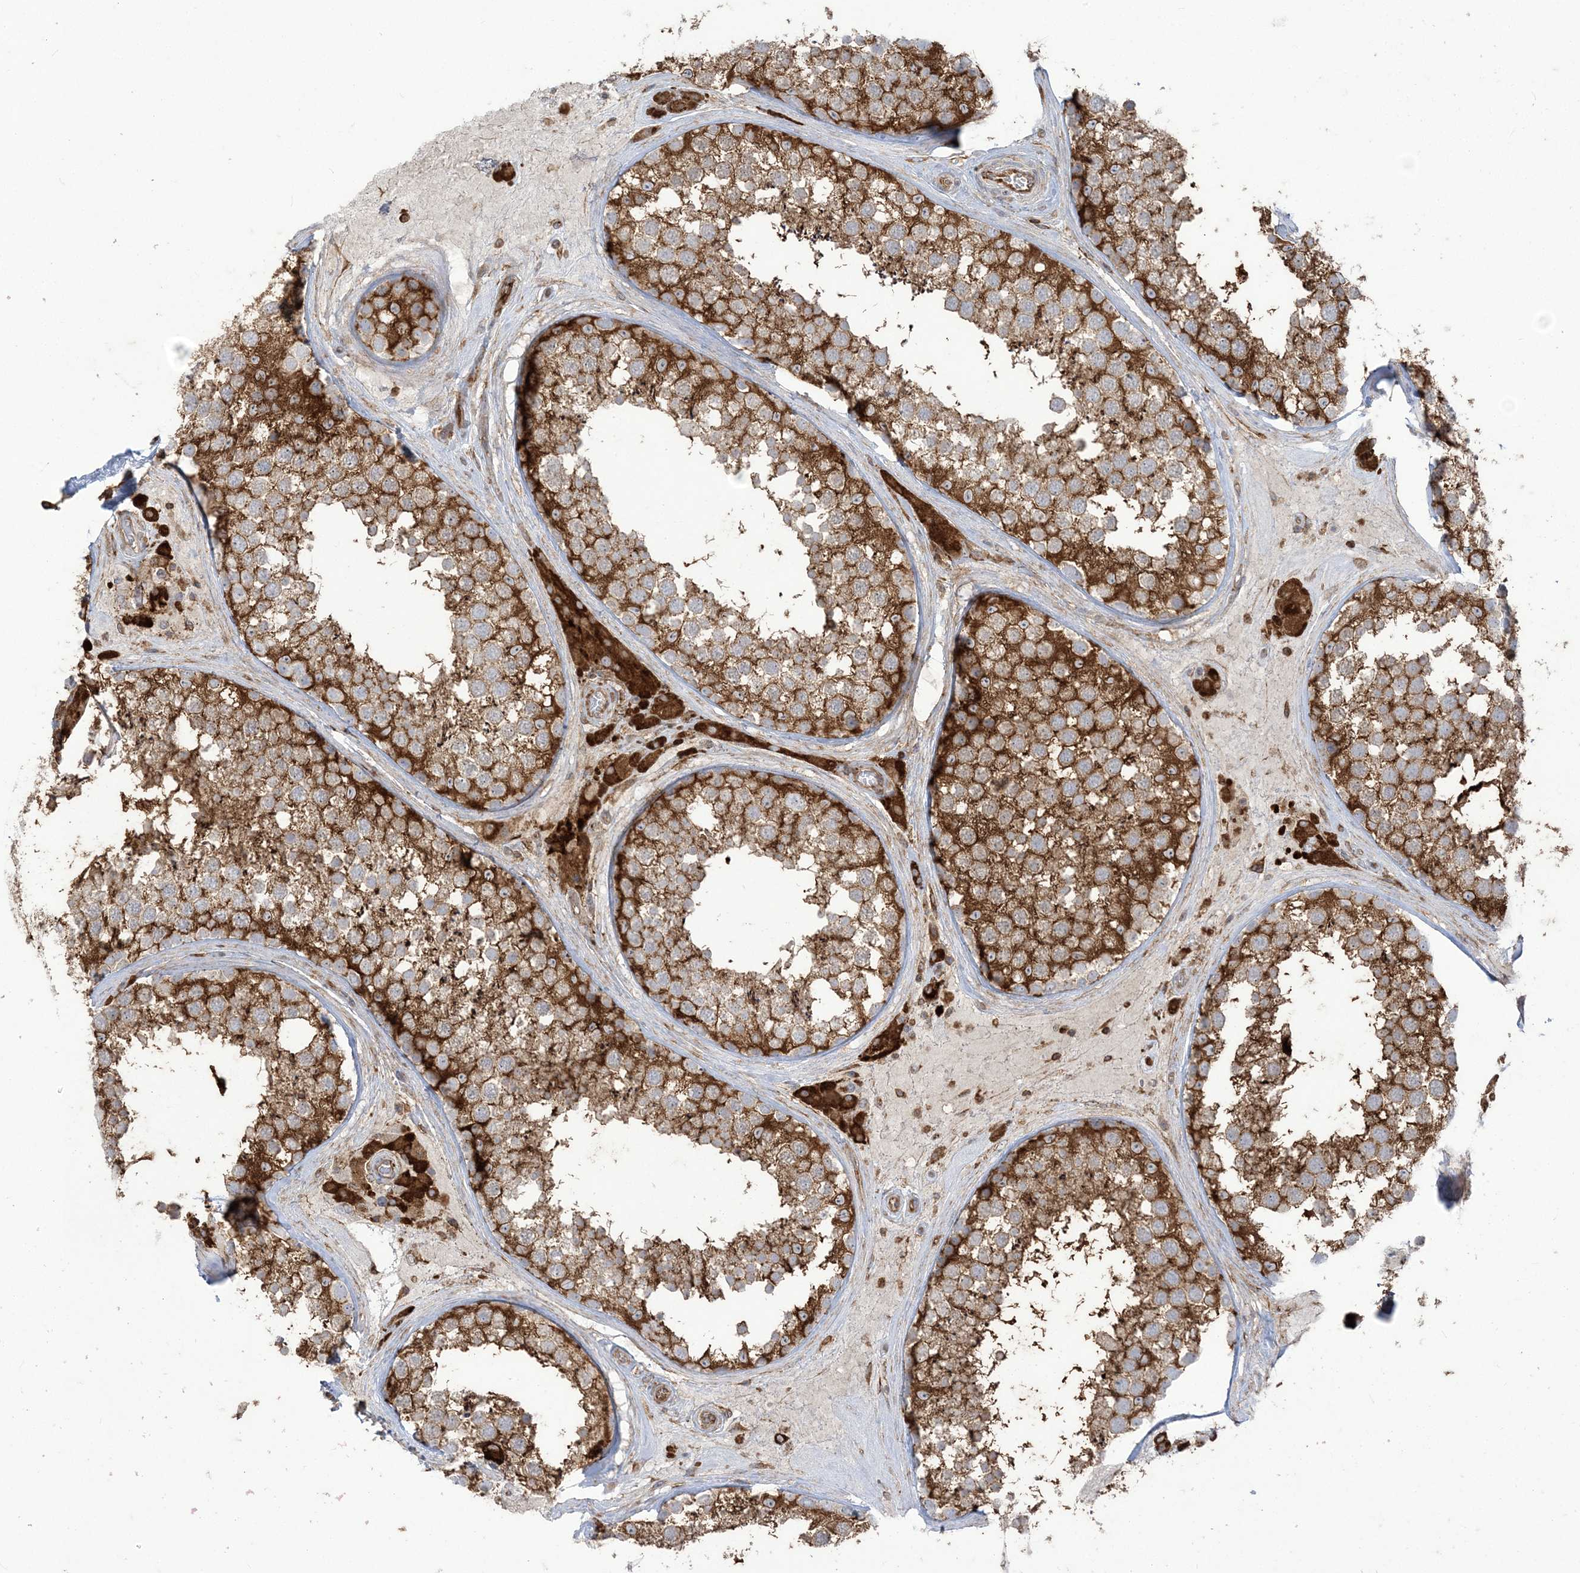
{"staining": {"intensity": "strong", "quantity": ">75%", "location": "cytoplasmic/membranous"}, "tissue": "testis", "cell_type": "Cells in seminiferous ducts", "image_type": "normal", "snomed": [{"axis": "morphology", "description": "Normal tissue, NOS"}, {"axis": "topography", "description": "Testis"}], "caption": "Immunohistochemical staining of benign human testis reveals strong cytoplasmic/membranous protein expression in approximately >75% of cells in seminiferous ducts. The staining was performed using DAB, with brown indicating positive protein expression. Nuclei are stained blue with hematoxylin.", "gene": "DERL3", "patient": {"sex": "male", "age": 46}}